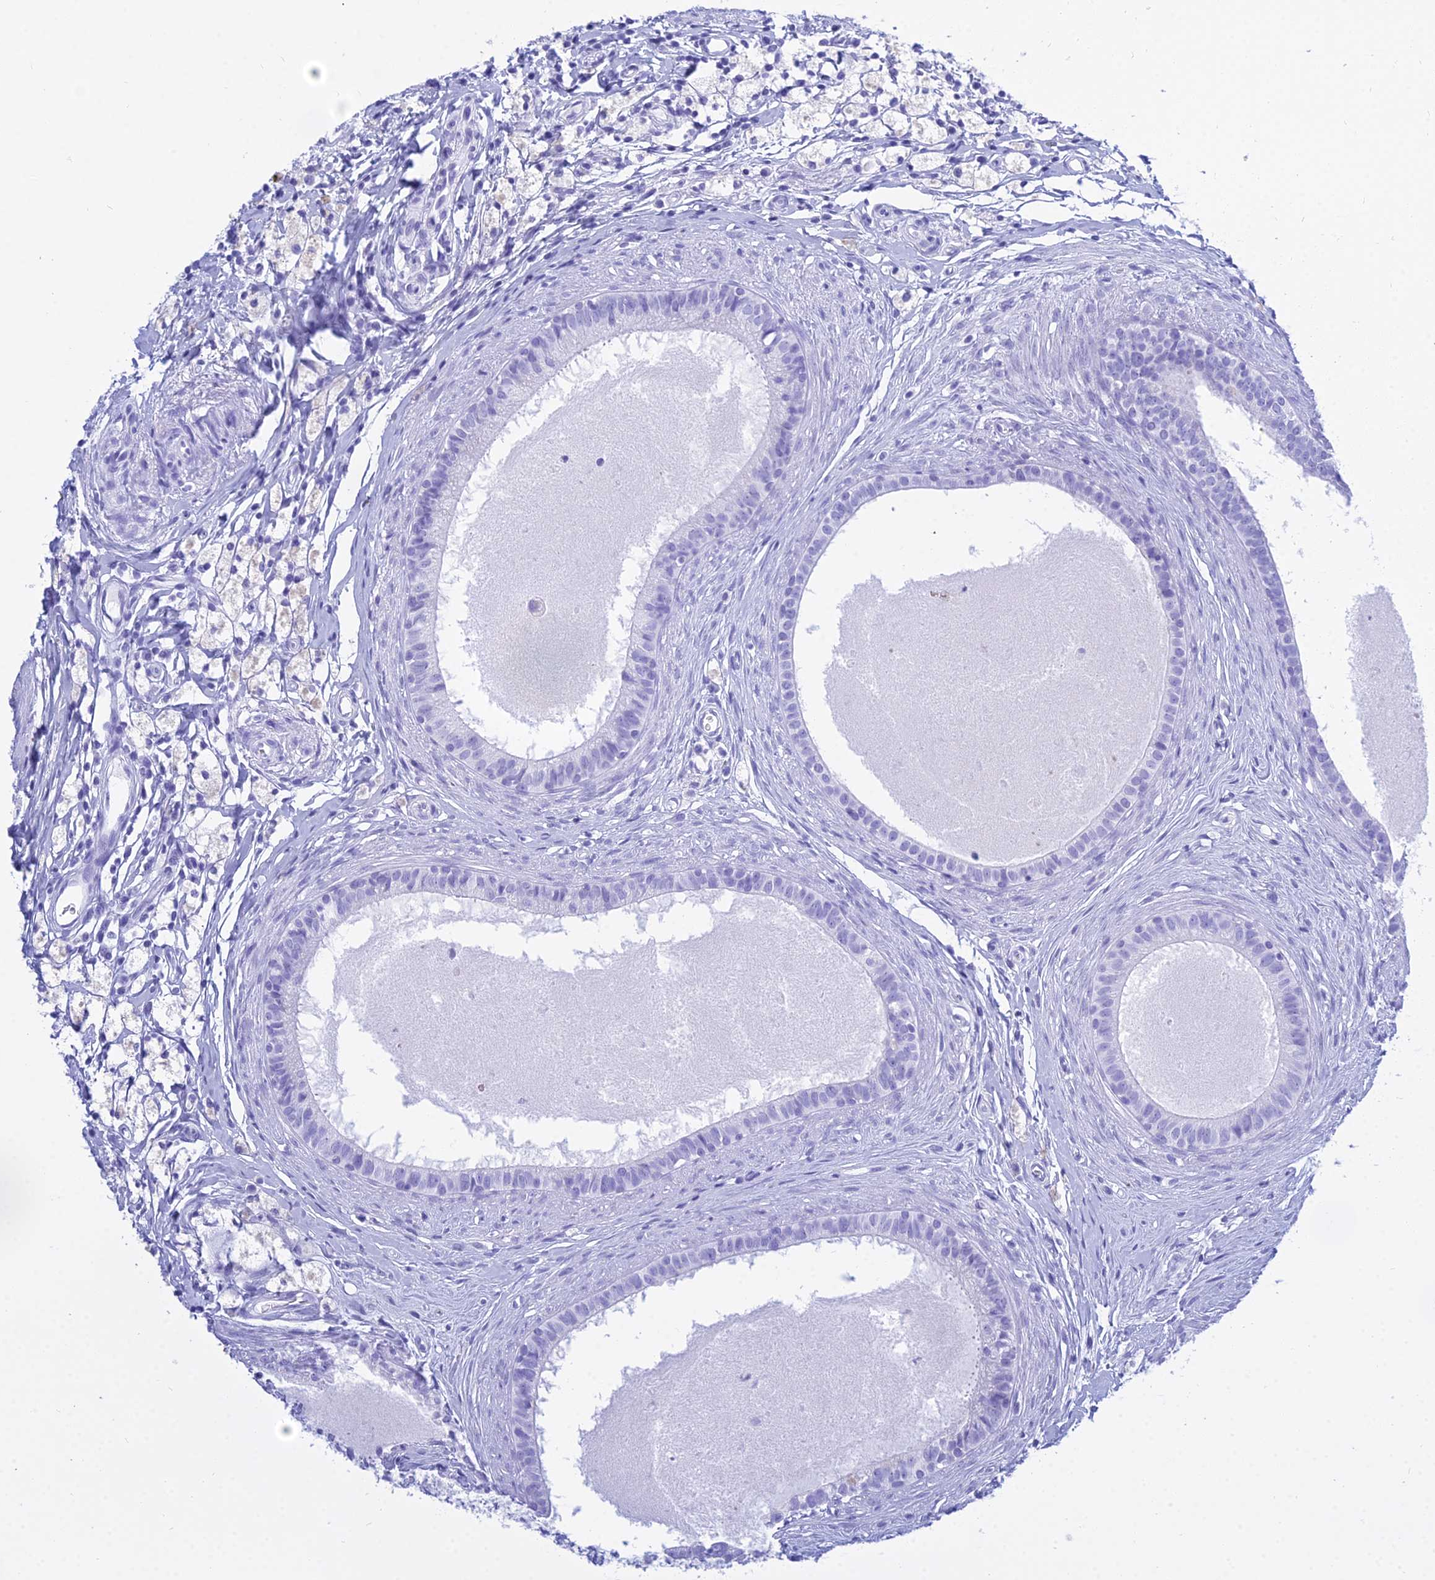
{"staining": {"intensity": "negative", "quantity": "none", "location": "none"}, "tissue": "epididymis", "cell_type": "Glandular cells", "image_type": "normal", "snomed": [{"axis": "morphology", "description": "Normal tissue, NOS"}, {"axis": "topography", "description": "Epididymis"}], "caption": "DAB immunohistochemical staining of benign epididymis reveals no significant staining in glandular cells.", "gene": "PATE4", "patient": {"sex": "male", "age": 80}}